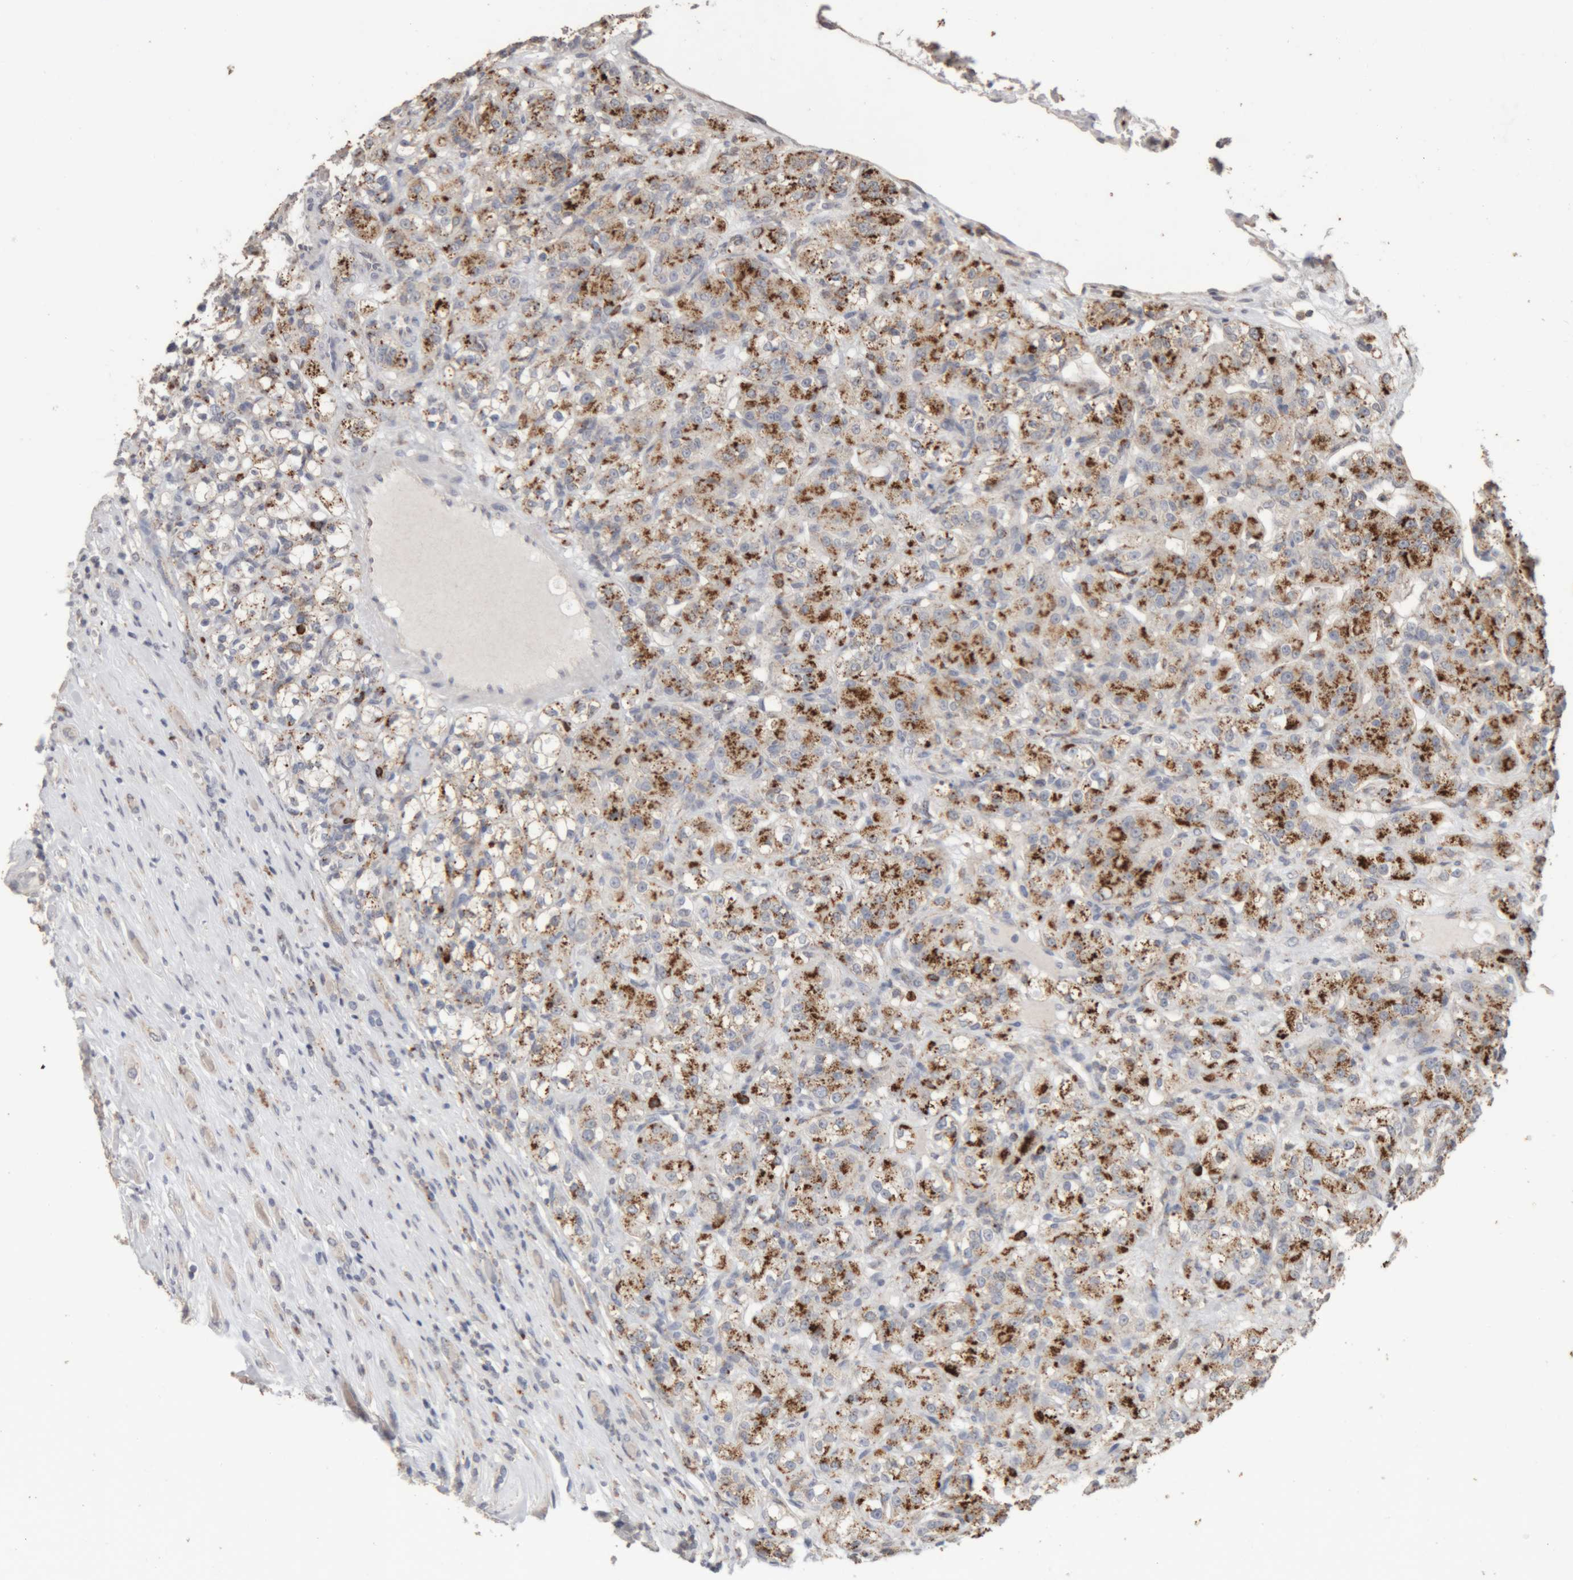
{"staining": {"intensity": "strong", "quantity": ">75%", "location": "cytoplasmic/membranous"}, "tissue": "renal cancer", "cell_type": "Tumor cells", "image_type": "cancer", "snomed": [{"axis": "morphology", "description": "Normal tissue, NOS"}, {"axis": "morphology", "description": "Adenocarcinoma, NOS"}, {"axis": "topography", "description": "Kidney"}], "caption": "A brown stain highlights strong cytoplasmic/membranous staining of a protein in renal cancer tumor cells.", "gene": "ARSA", "patient": {"sex": "male", "age": 61}}